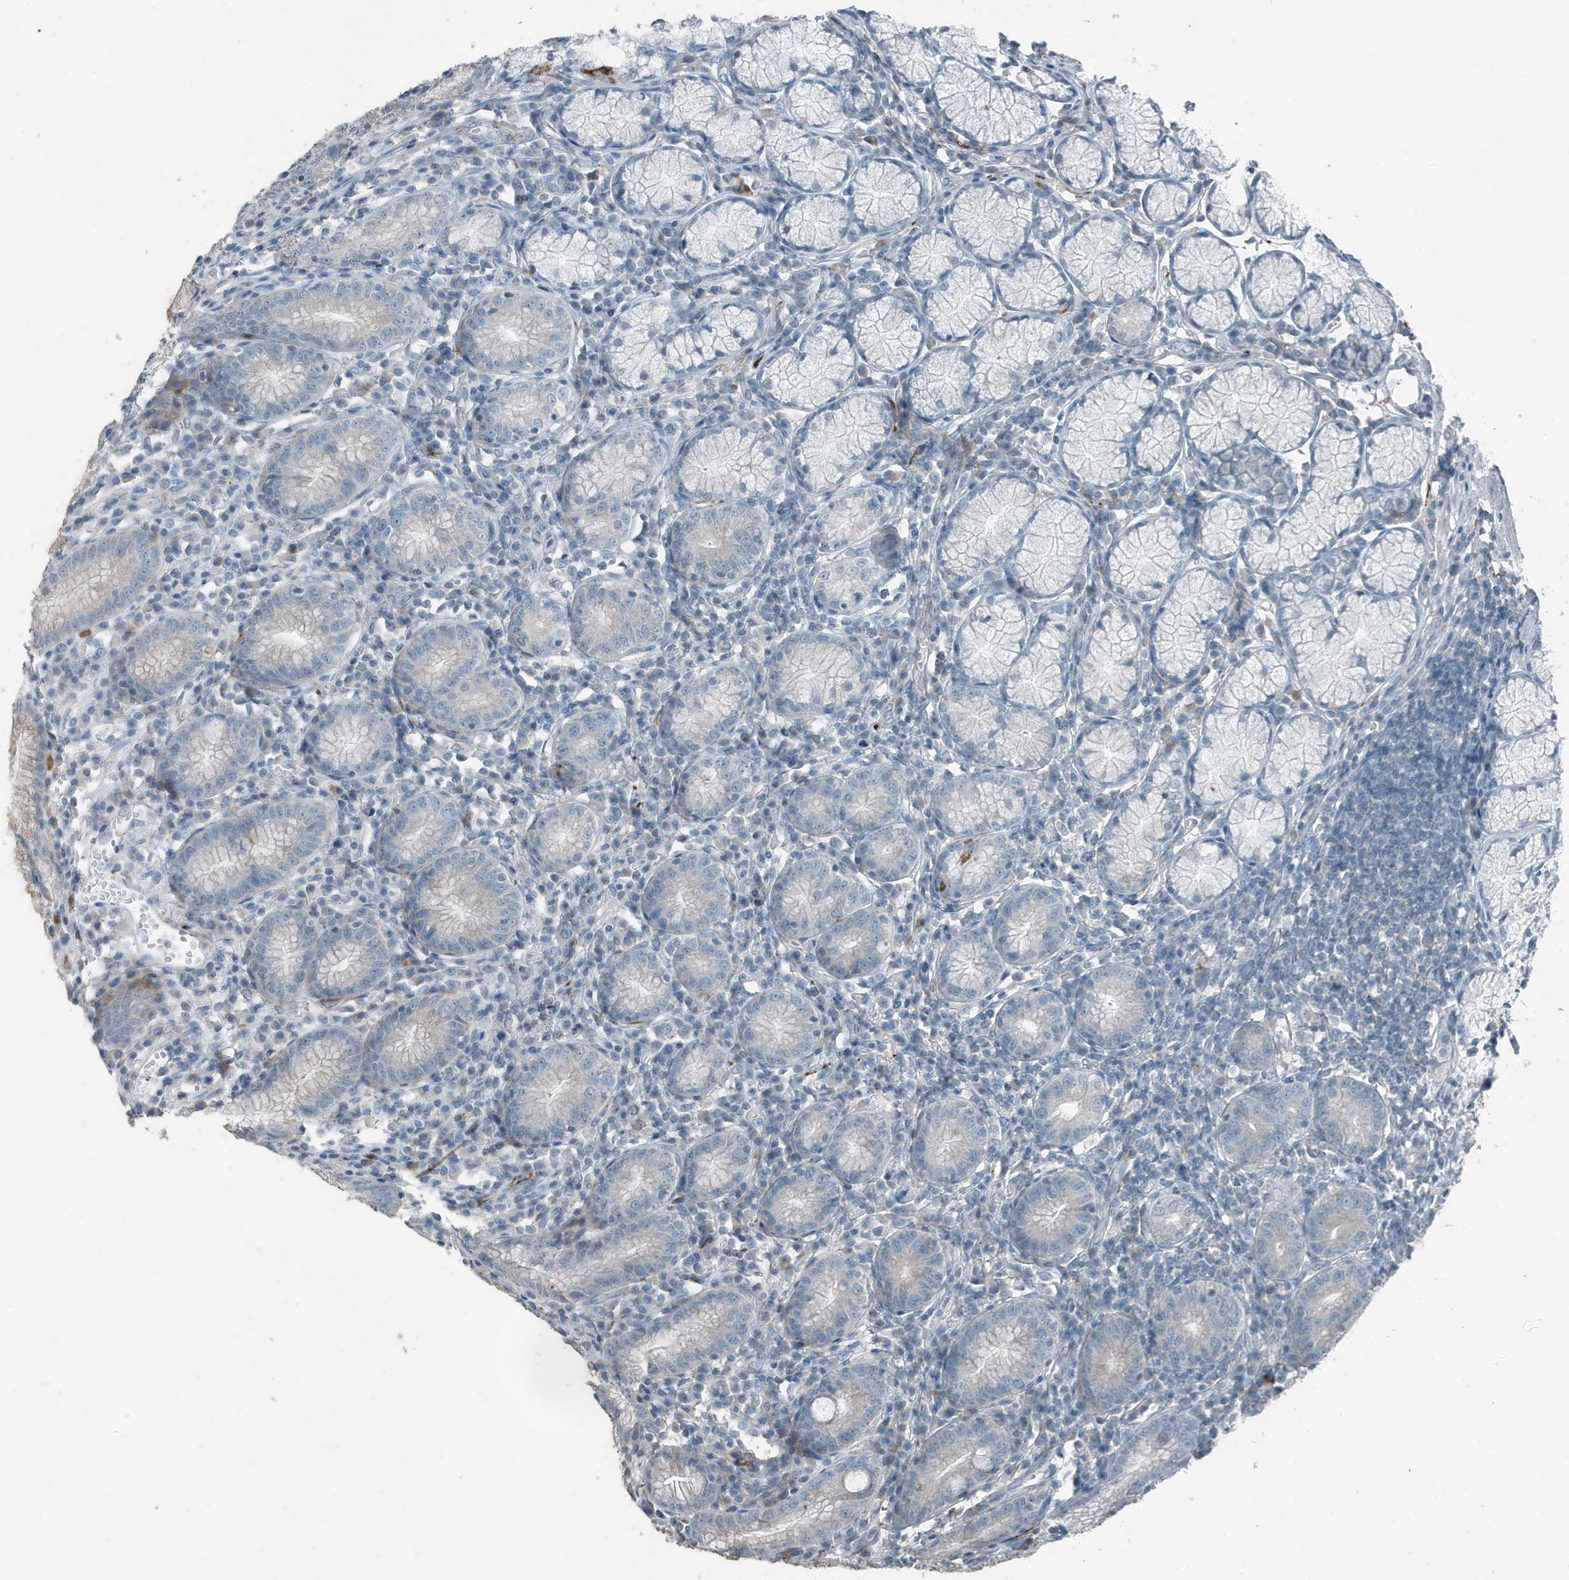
{"staining": {"intensity": "moderate", "quantity": "<25%", "location": "cytoplasmic/membranous"}, "tissue": "stomach", "cell_type": "Glandular cells", "image_type": "normal", "snomed": [{"axis": "morphology", "description": "Normal tissue, NOS"}, {"axis": "topography", "description": "Stomach"}], "caption": "Protein analysis of normal stomach exhibits moderate cytoplasmic/membranous expression in about <25% of glandular cells. (brown staining indicates protein expression, while blue staining denotes nuclei).", "gene": "FAM162A", "patient": {"sex": "male", "age": 55}}